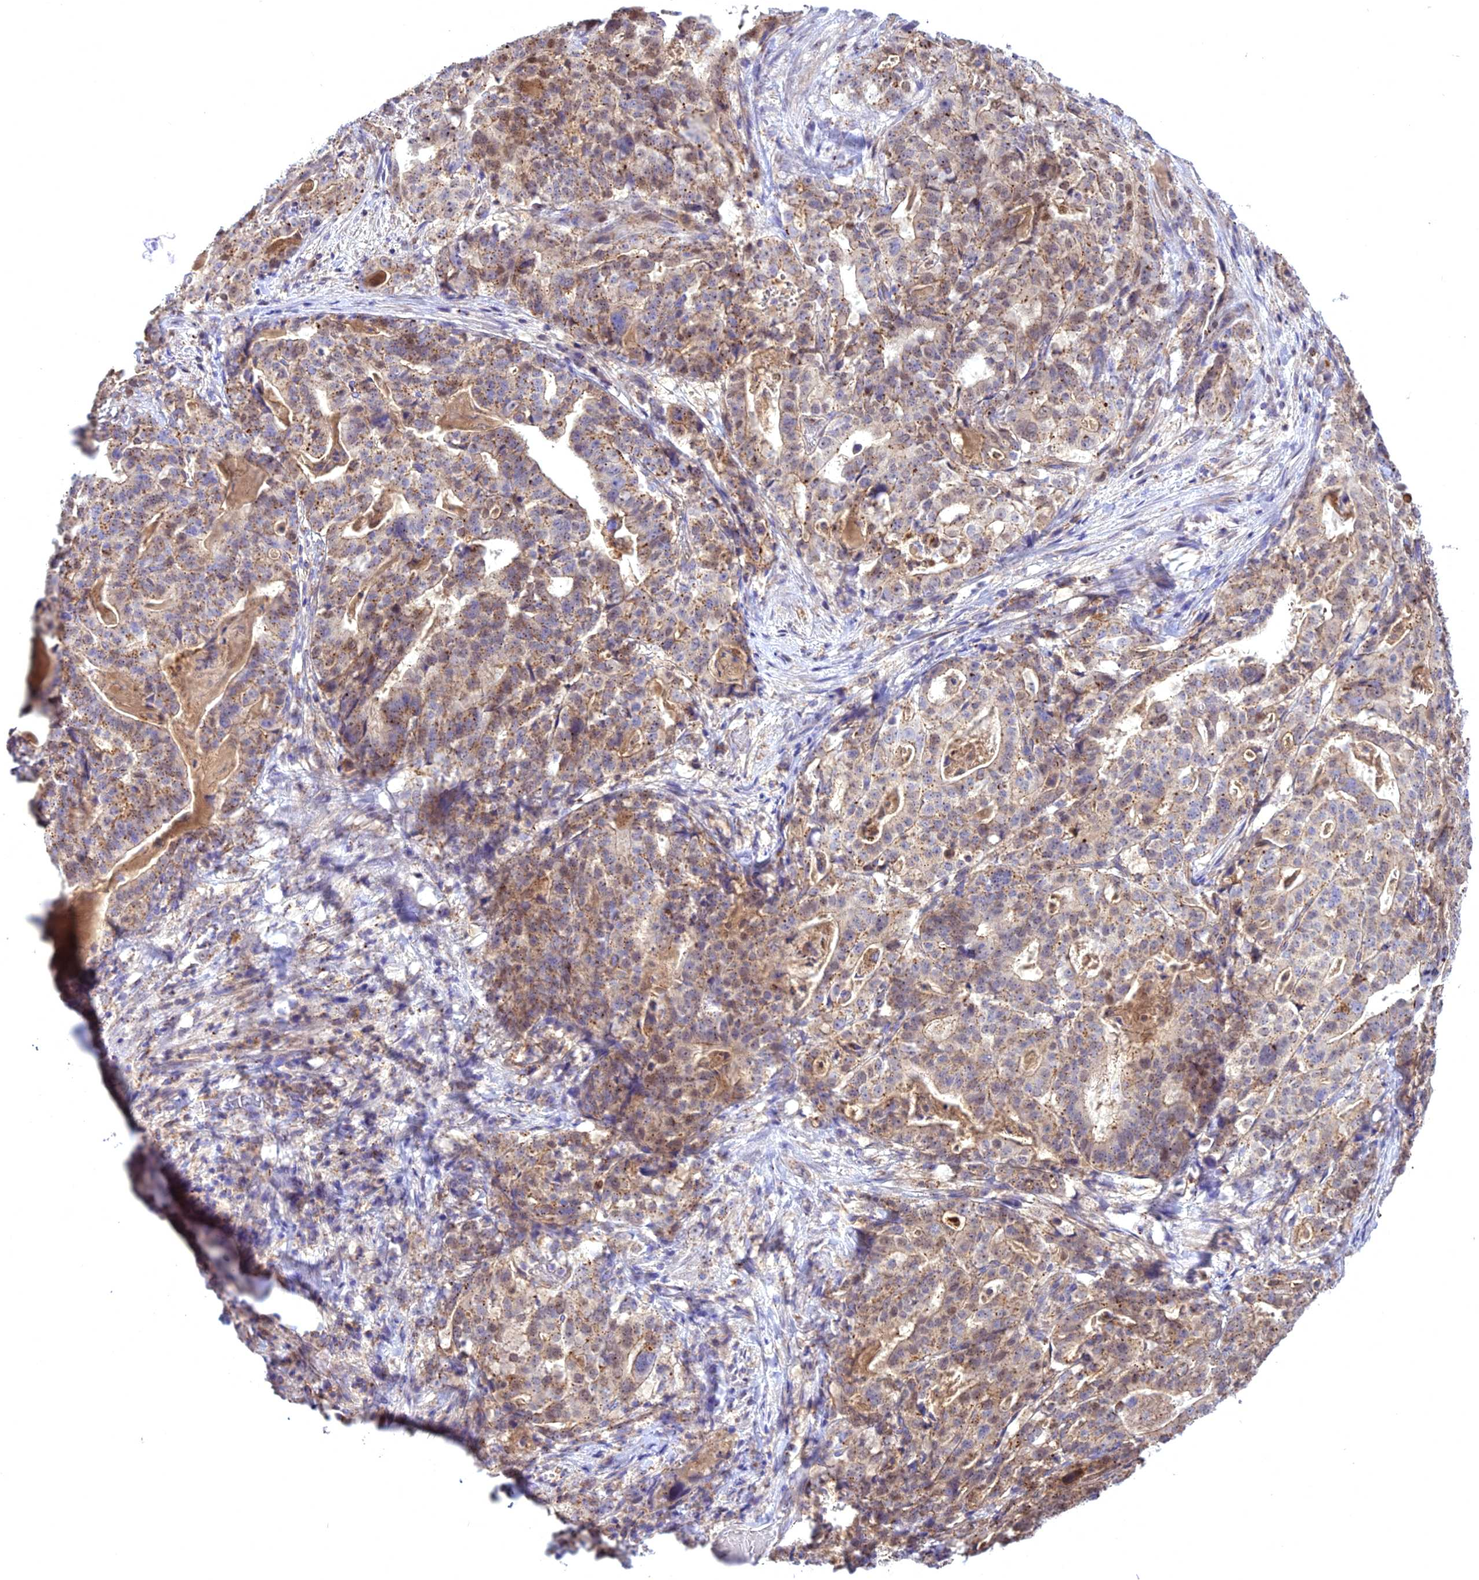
{"staining": {"intensity": "weak", "quantity": ">75%", "location": "cytoplasmic/membranous"}, "tissue": "stomach cancer", "cell_type": "Tumor cells", "image_type": "cancer", "snomed": [{"axis": "morphology", "description": "Adenocarcinoma, NOS"}, {"axis": "topography", "description": "Stomach"}], "caption": "There is low levels of weak cytoplasmic/membranous positivity in tumor cells of stomach adenocarcinoma, as demonstrated by immunohistochemical staining (brown color).", "gene": "CENPV", "patient": {"sex": "male", "age": 48}}